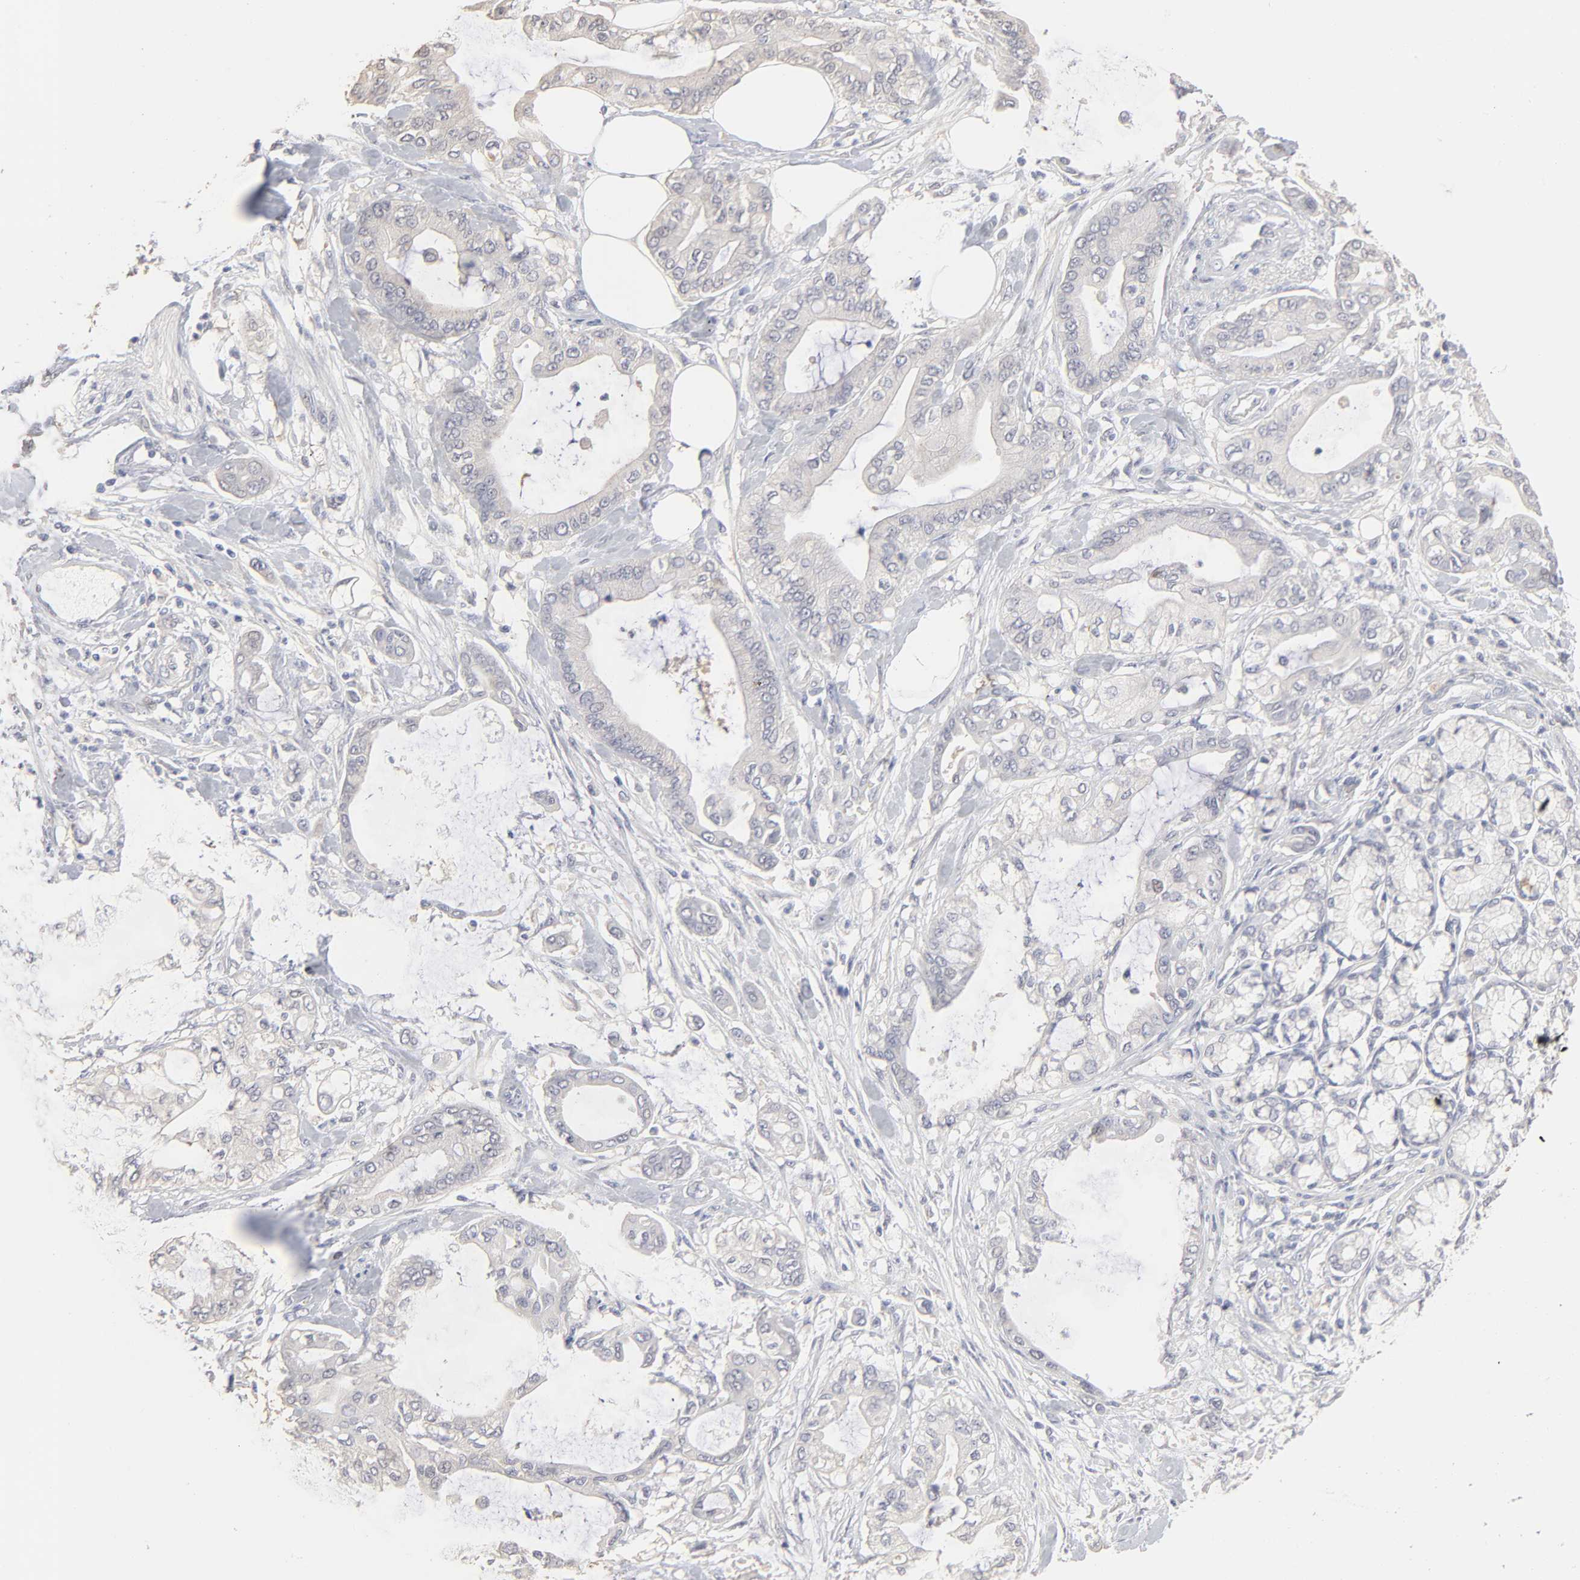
{"staining": {"intensity": "weak", "quantity": ">75%", "location": "cytoplasmic/membranous"}, "tissue": "pancreatic cancer", "cell_type": "Tumor cells", "image_type": "cancer", "snomed": [{"axis": "morphology", "description": "Adenocarcinoma, NOS"}, {"axis": "morphology", "description": "Adenocarcinoma, metastatic, NOS"}, {"axis": "topography", "description": "Lymph node"}, {"axis": "topography", "description": "Pancreas"}, {"axis": "topography", "description": "Duodenum"}], "caption": "The micrograph reveals immunohistochemical staining of pancreatic cancer (metastatic adenocarcinoma). There is weak cytoplasmic/membranous staining is appreciated in about >75% of tumor cells.", "gene": "DNAL4", "patient": {"sex": "female", "age": 64}}